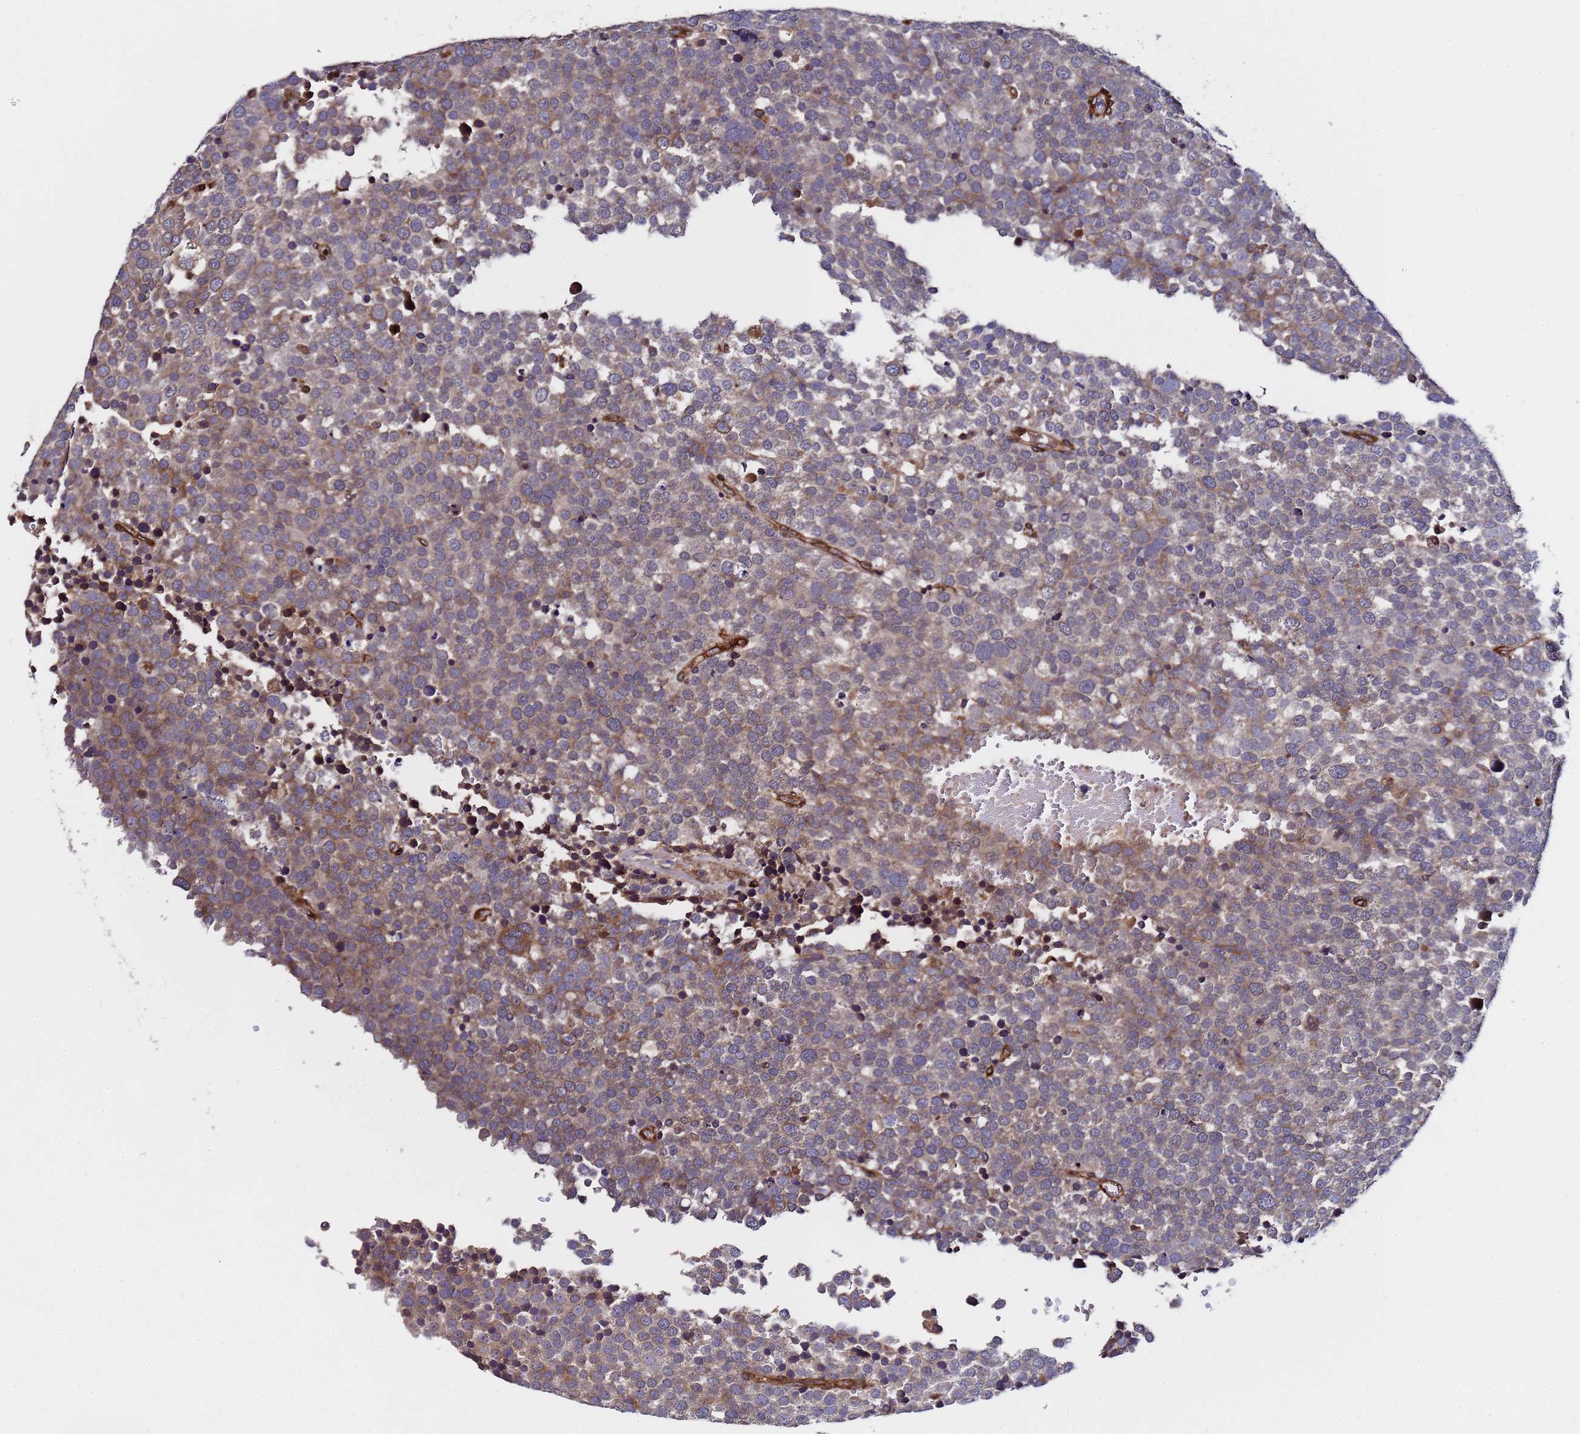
{"staining": {"intensity": "moderate", "quantity": ">75%", "location": "cytoplasmic/membranous"}, "tissue": "testis cancer", "cell_type": "Tumor cells", "image_type": "cancer", "snomed": [{"axis": "morphology", "description": "Seminoma, NOS"}, {"axis": "topography", "description": "Testis"}], "caption": "Human testis seminoma stained for a protein (brown) exhibits moderate cytoplasmic/membranous positive expression in approximately >75% of tumor cells.", "gene": "MOCS1", "patient": {"sex": "male", "age": 71}}